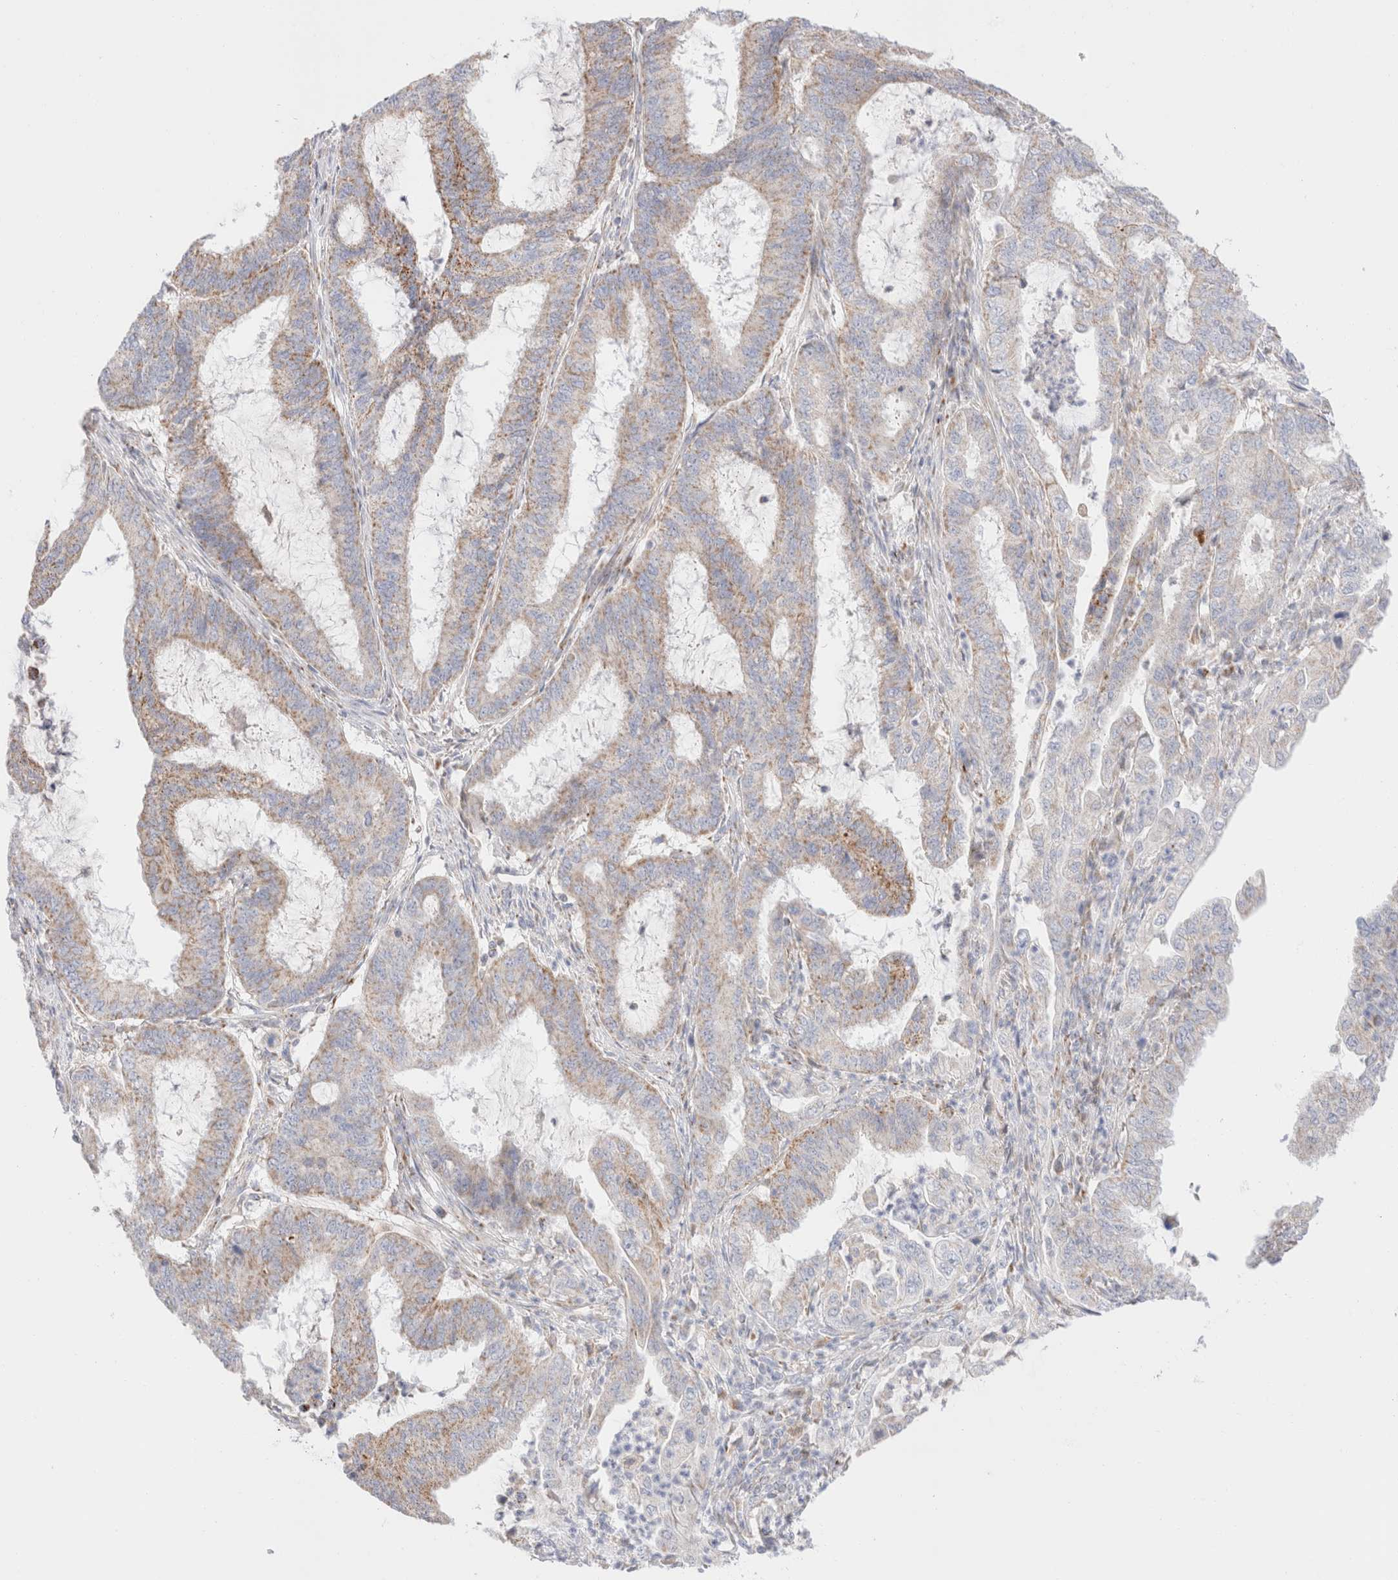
{"staining": {"intensity": "weak", "quantity": "25%-75%", "location": "cytoplasmic/membranous"}, "tissue": "endometrial cancer", "cell_type": "Tumor cells", "image_type": "cancer", "snomed": [{"axis": "morphology", "description": "Adenocarcinoma, NOS"}, {"axis": "topography", "description": "Endometrium"}], "caption": "Adenocarcinoma (endometrial) was stained to show a protein in brown. There is low levels of weak cytoplasmic/membranous staining in approximately 25%-75% of tumor cells. The staining was performed using DAB (3,3'-diaminobenzidine), with brown indicating positive protein expression. Nuclei are stained blue with hematoxylin.", "gene": "ATP6V1C1", "patient": {"sex": "female", "age": 51}}